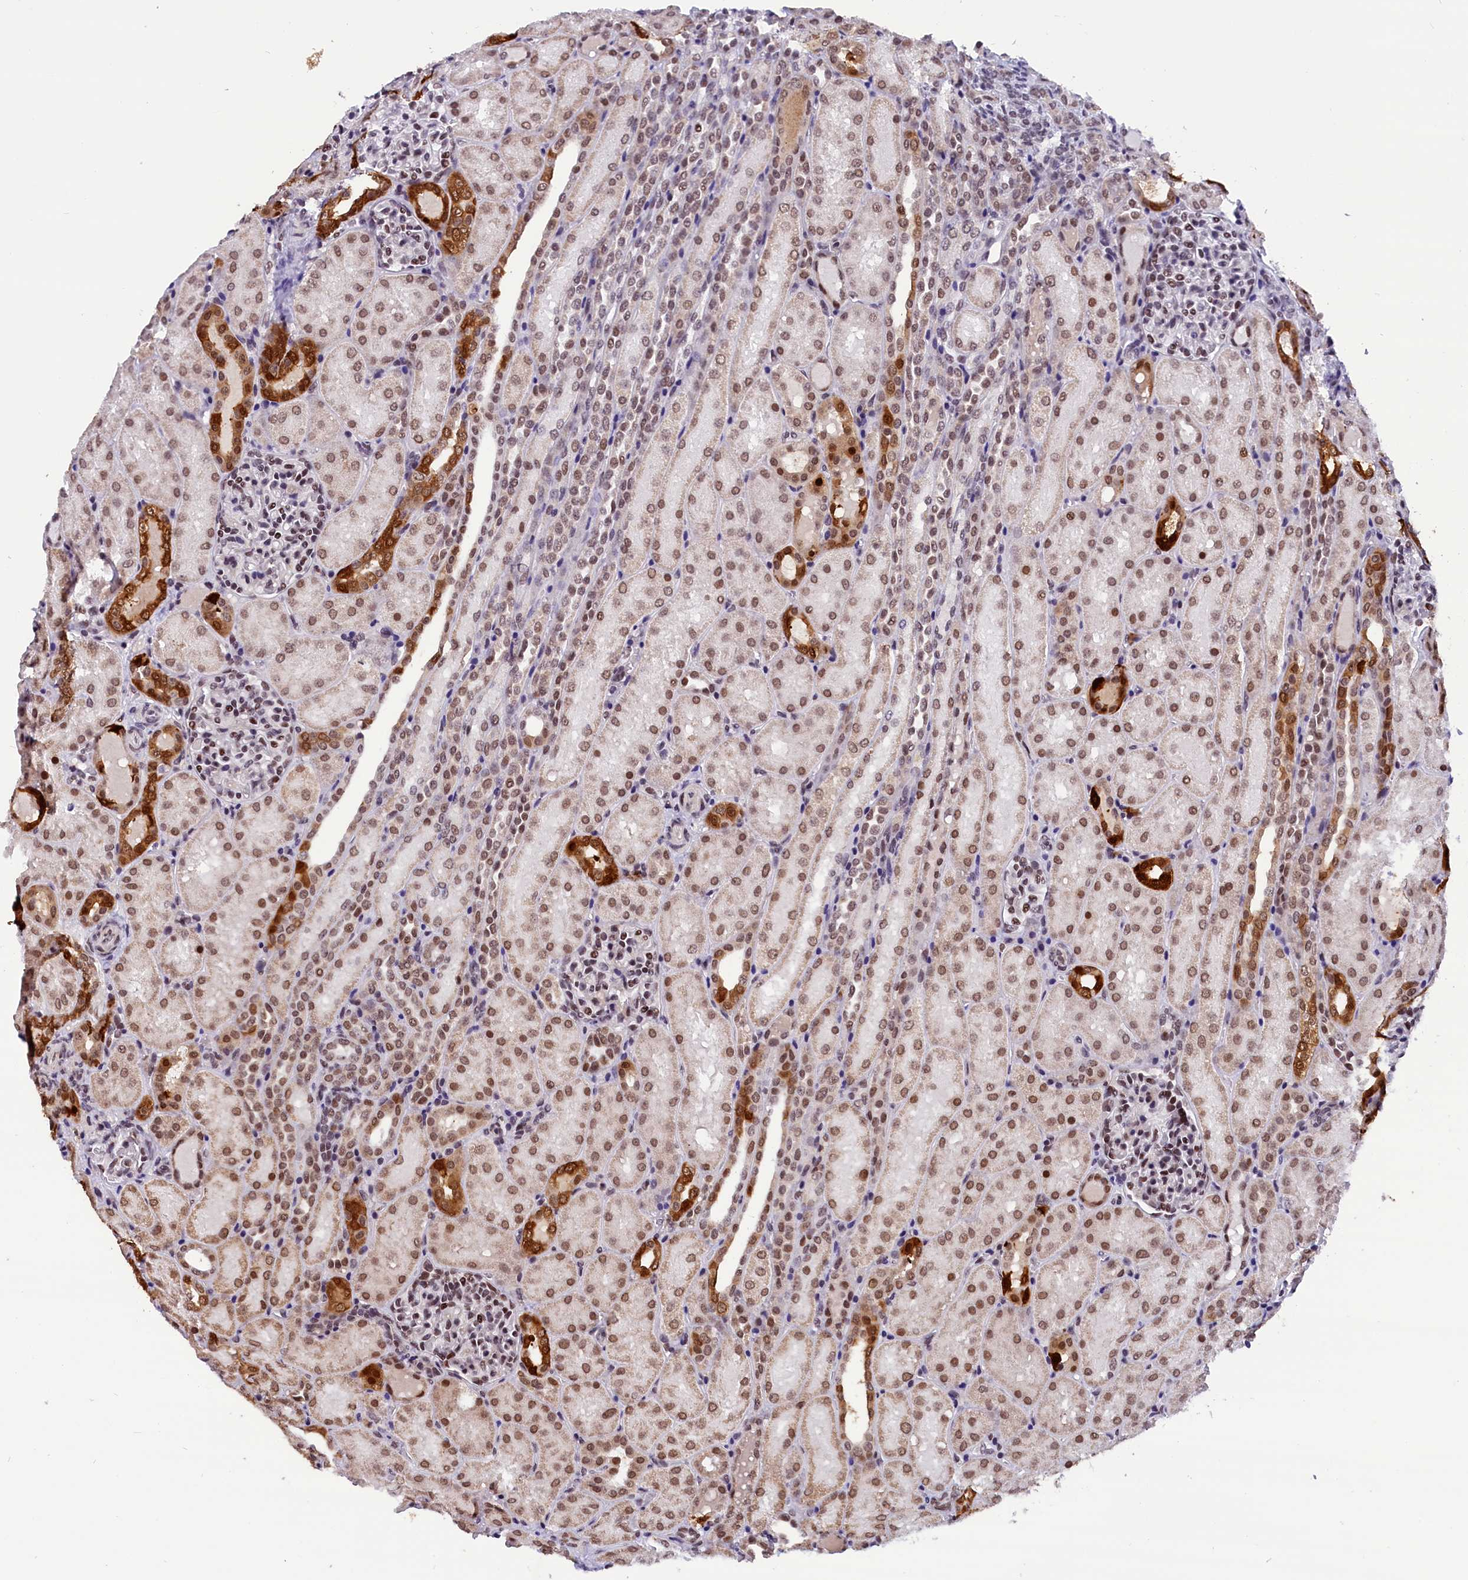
{"staining": {"intensity": "moderate", "quantity": "25%-75%", "location": "nuclear"}, "tissue": "kidney", "cell_type": "Cells in glomeruli", "image_type": "normal", "snomed": [{"axis": "morphology", "description": "Normal tissue, NOS"}, {"axis": "topography", "description": "Kidney"}], "caption": "Kidney stained with immunohistochemistry (IHC) exhibits moderate nuclear positivity in approximately 25%-75% of cells in glomeruli.", "gene": "CDYL2", "patient": {"sex": "male", "age": 1}}